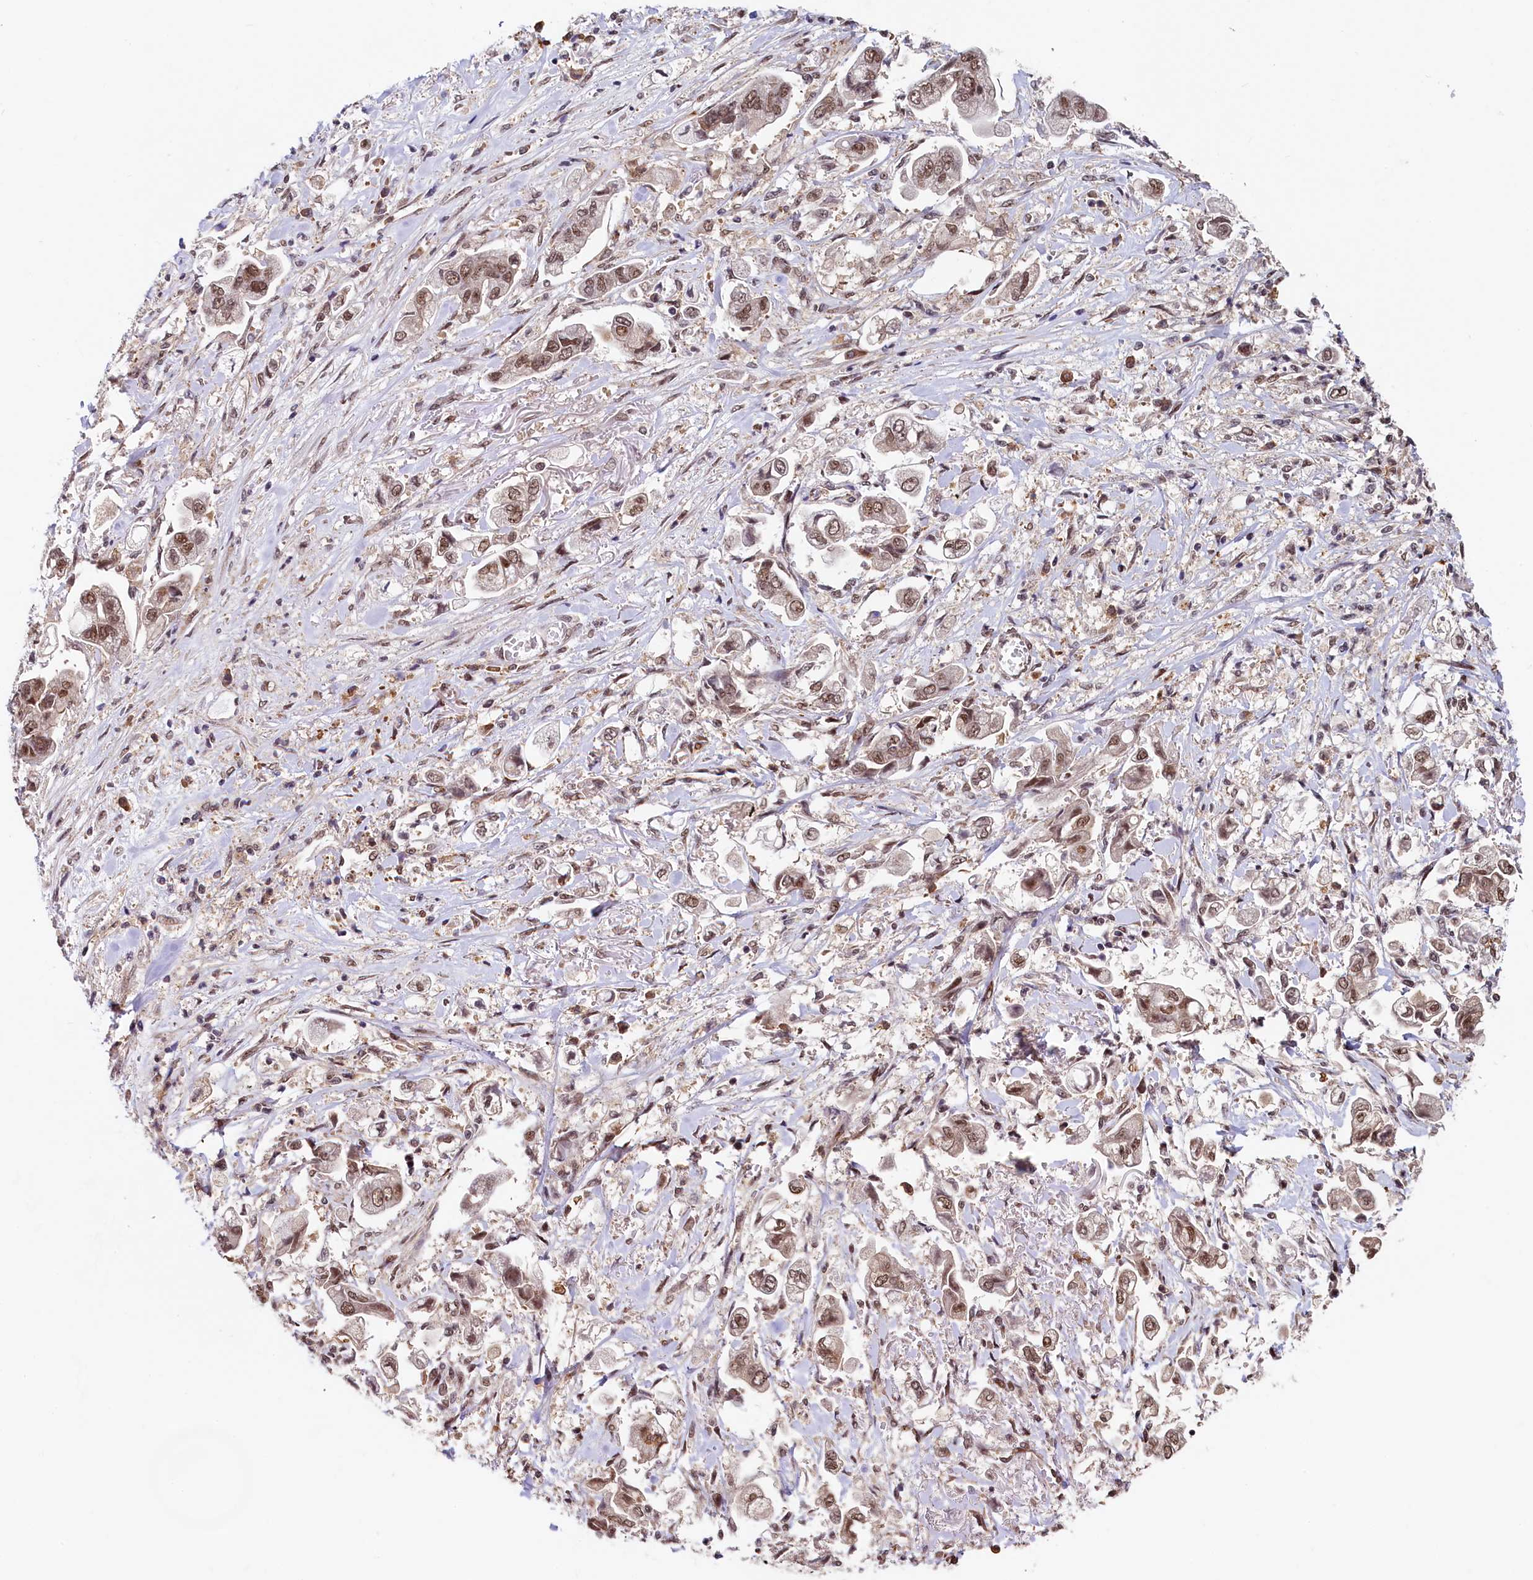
{"staining": {"intensity": "moderate", "quantity": ">75%", "location": "nuclear"}, "tissue": "stomach cancer", "cell_type": "Tumor cells", "image_type": "cancer", "snomed": [{"axis": "morphology", "description": "Adenocarcinoma, NOS"}, {"axis": "topography", "description": "Stomach"}], "caption": "Protein analysis of stomach cancer tissue demonstrates moderate nuclear expression in about >75% of tumor cells.", "gene": "LEO1", "patient": {"sex": "male", "age": 62}}